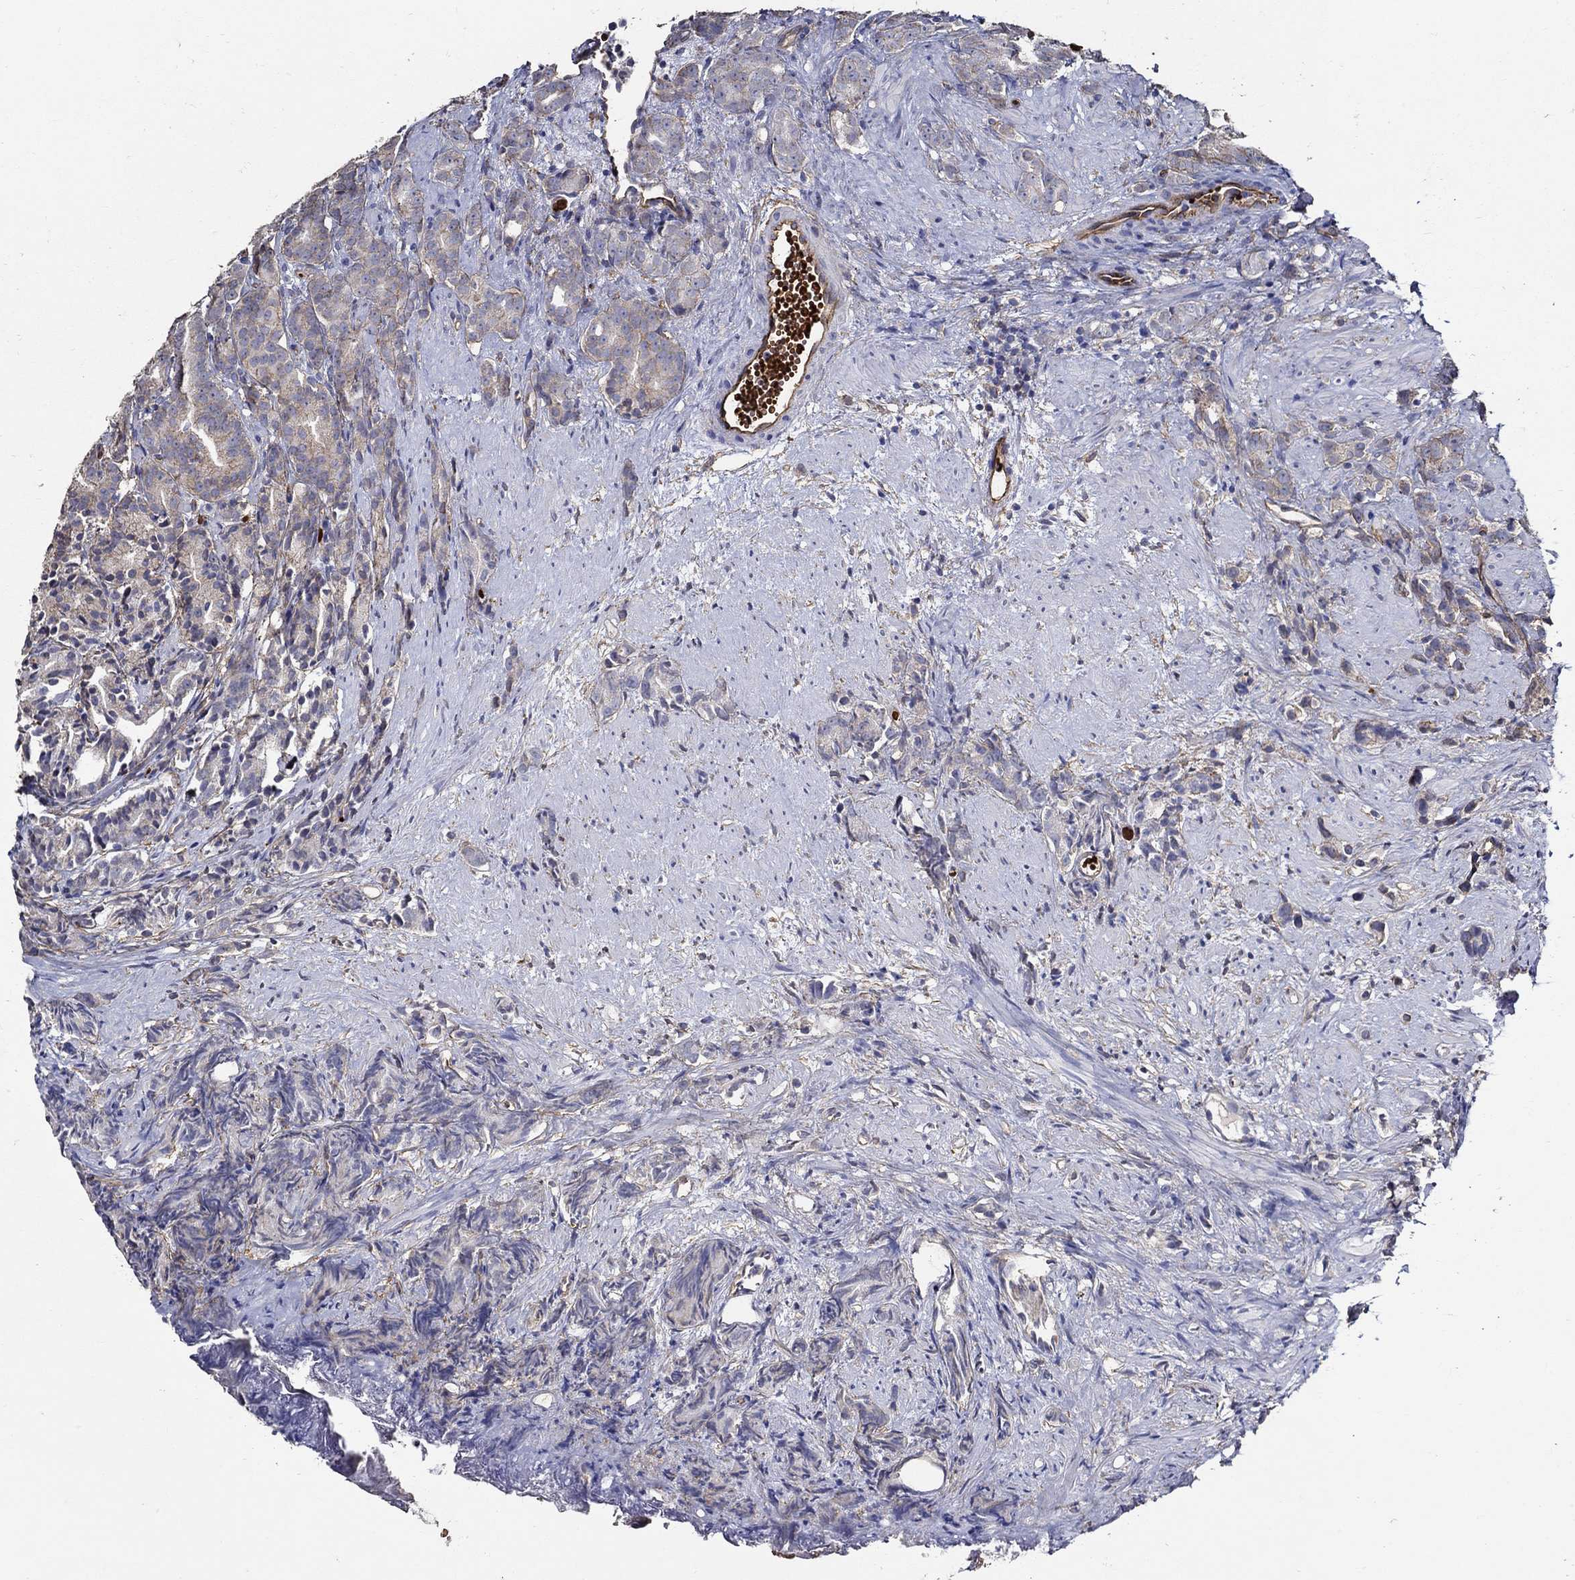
{"staining": {"intensity": "negative", "quantity": "none", "location": "none"}, "tissue": "prostate cancer", "cell_type": "Tumor cells", "image_type": "cancer", "snomed": [{"axis": "morphology", "description": "Adenocarcinoma, High grade"}, {"axis": "topography", "description": "Prostate"}], "caption": "DAB (3,3'-diaminobenzidine) immunohistochemical staining of human prostate cancer (high-grade adenocarcinoma) reveals no significant positivity in tumor cells. The staining was performed using DAB (3,3'-diaminobenzidine) to visualize the protein expression in brown, while the nuclei were stained in blue with hematoxylin (Magnification: 20x).", "gene": "APBB3", "patient": {"sex": "male", "age": 90}}